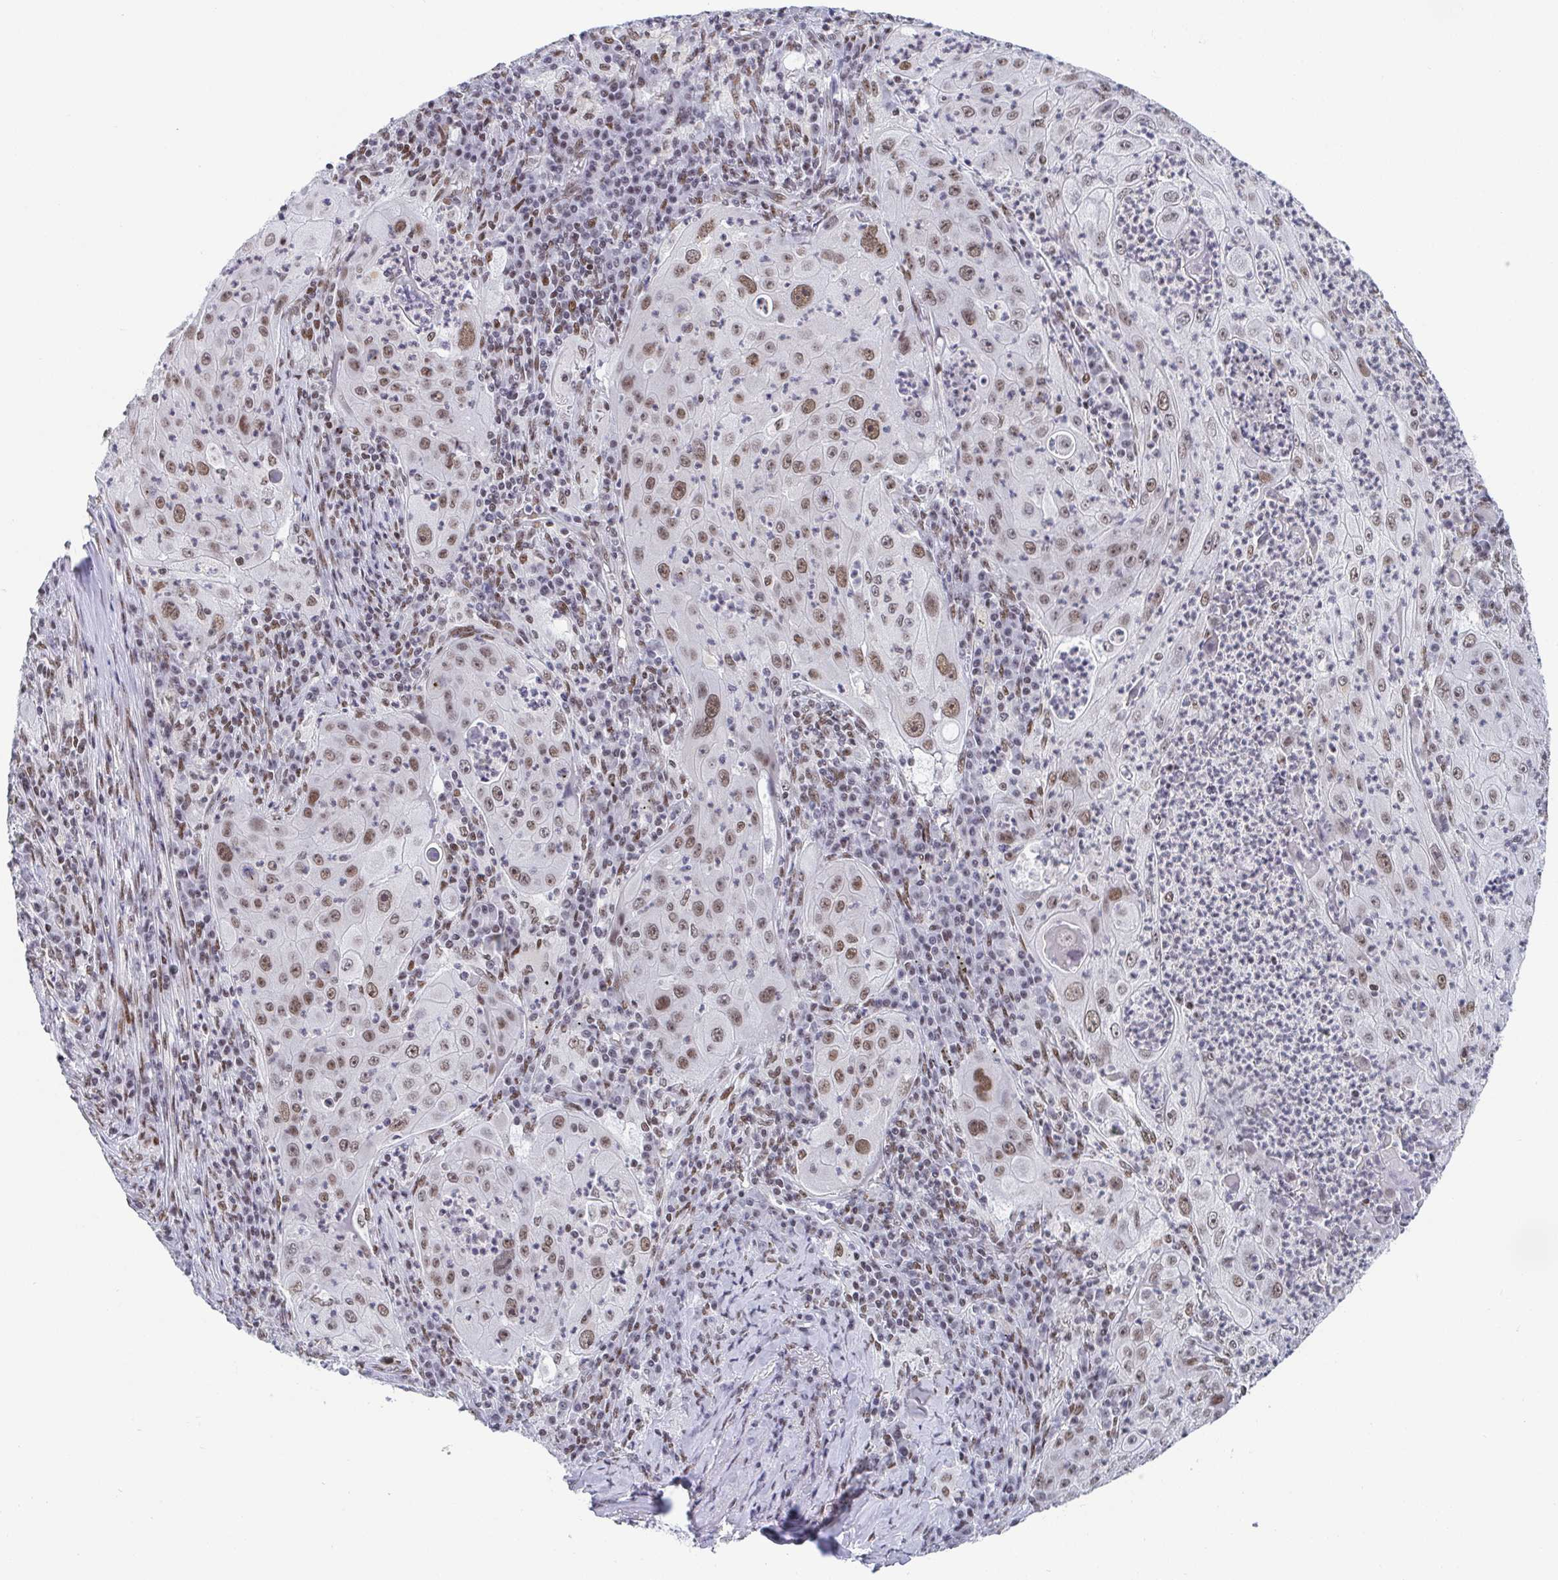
{"staining": {"intensity": "moderate", "quantity": ">75%", "location": "nuclear"}, "tissue": "lung cancer", "cell_type": "Tumor cells", "image_type": "cancer", "snomed": [{"axis": "morphology", "description": "Squamous cell carcinoma, NOS"}, {"axis": "topography", "description": "Lung"}], "caption": "Immunohistochemistry (IHC) photomicrograph of neoplastic tissue: squamous cell carcinoma (lung) stained using IHC reveals medium levels of moderate protein expression localized specifically in the nuclear of tumor cells, appearing as a nuclear brown color.", "gene": "SLC7A10", "patient": {"sex": "female", "age": 59}}